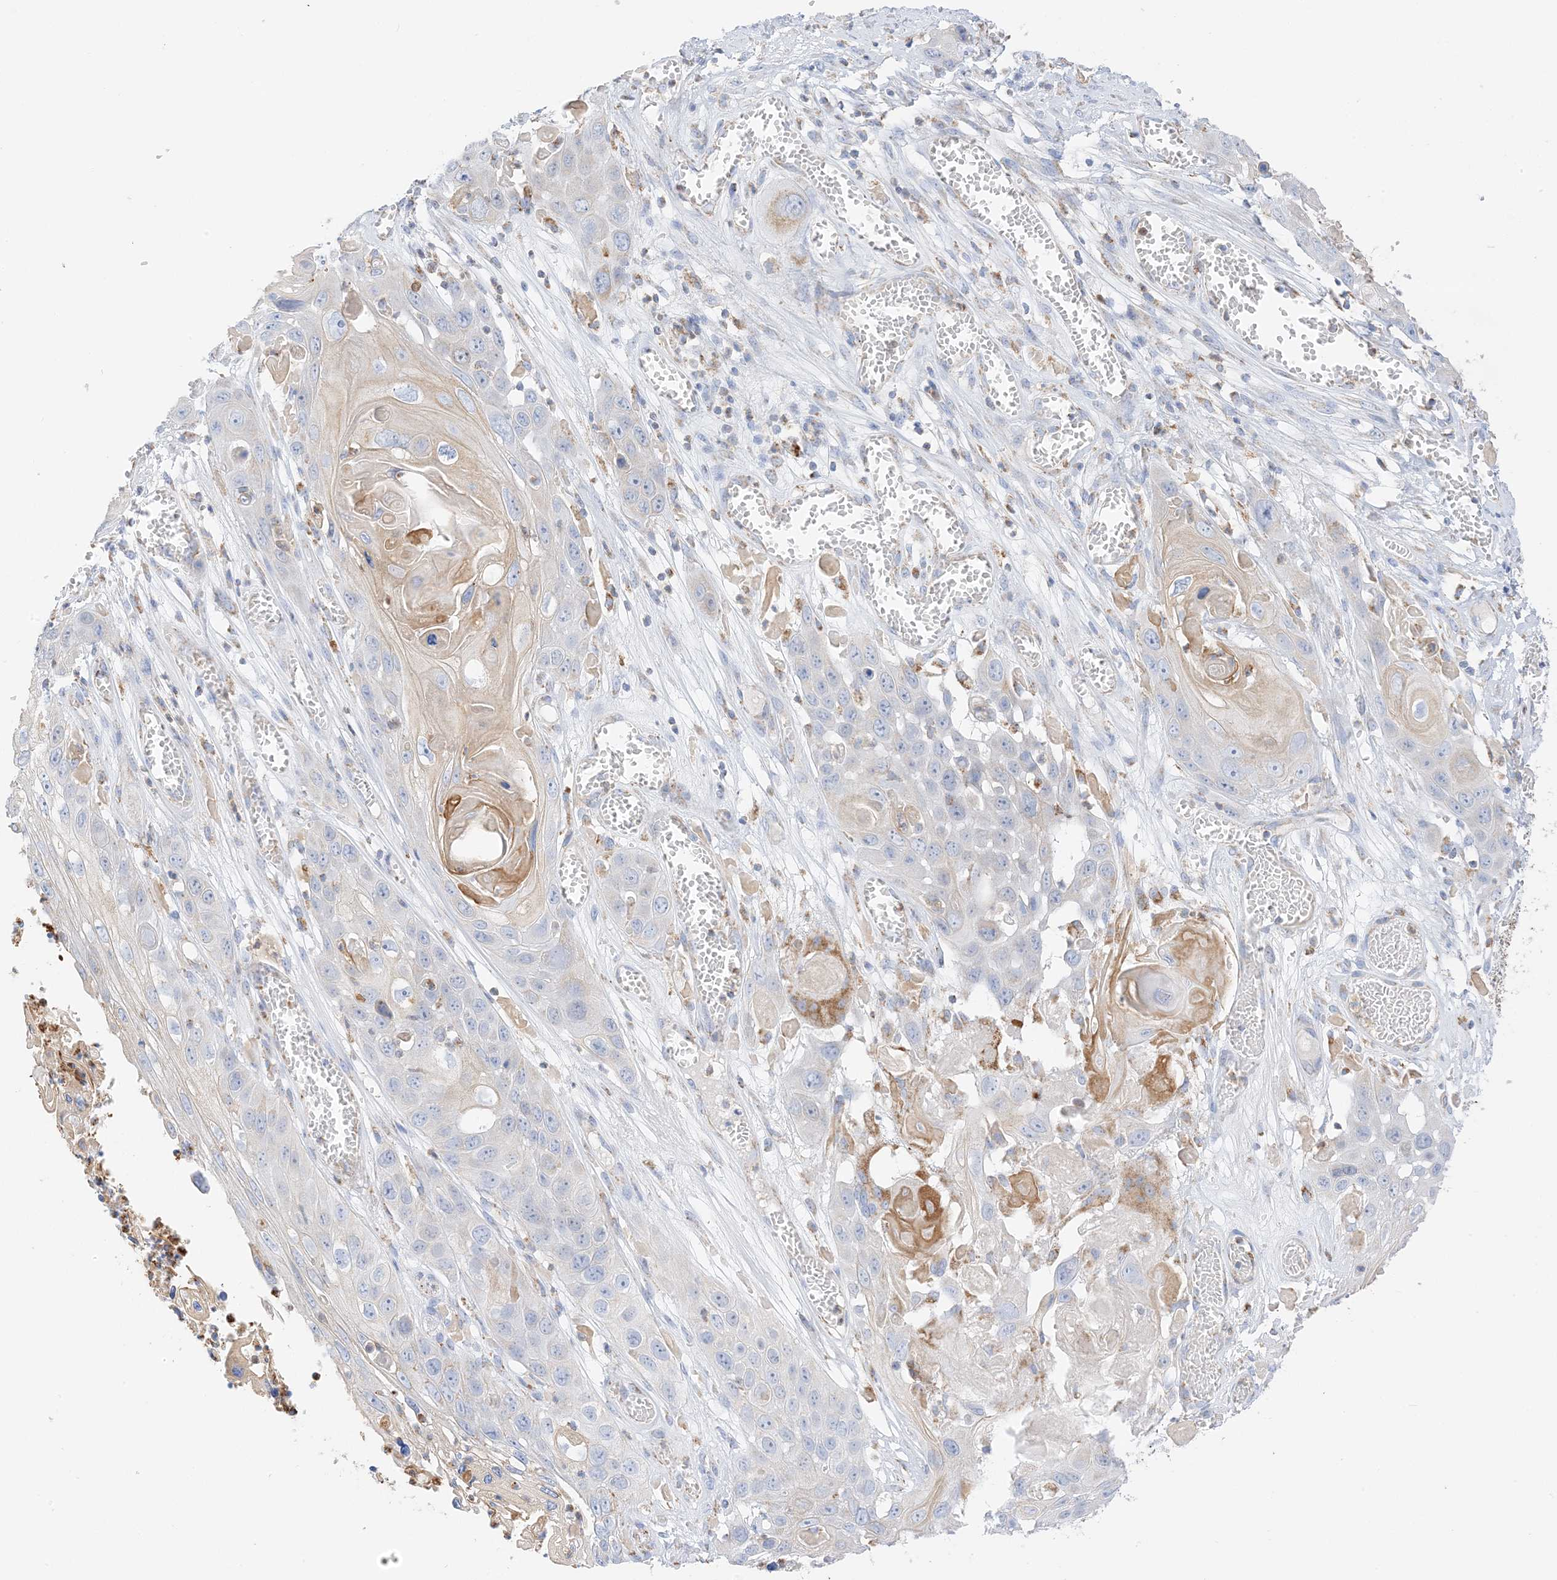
{"staining": {"intensity": "moderate", "quantity": "<25%", "location": "cytoplasmic/membranous"}, "tissue": "skin cancer", "cell_type": "Tumor cells", "image_type": "cancer", "snomed": [{"axis": "morphology", "description": "Squamous cell carcinoma, NOS"}, {"axis": "topography", "description": "Skin"}], "caption": "Immunohistochemistry (IHC) image of neoplastic tissue: skin cancer stained using immunohistochemistry (IHC) shows low levels of moderate protein expression localized specifically in the cytoplasmic/membranous of tumor cells, appearing as a cytoplasmic/membranous brown color.", "gene": "CAPN13", "patient": {"sex": "male", "age": 55}}